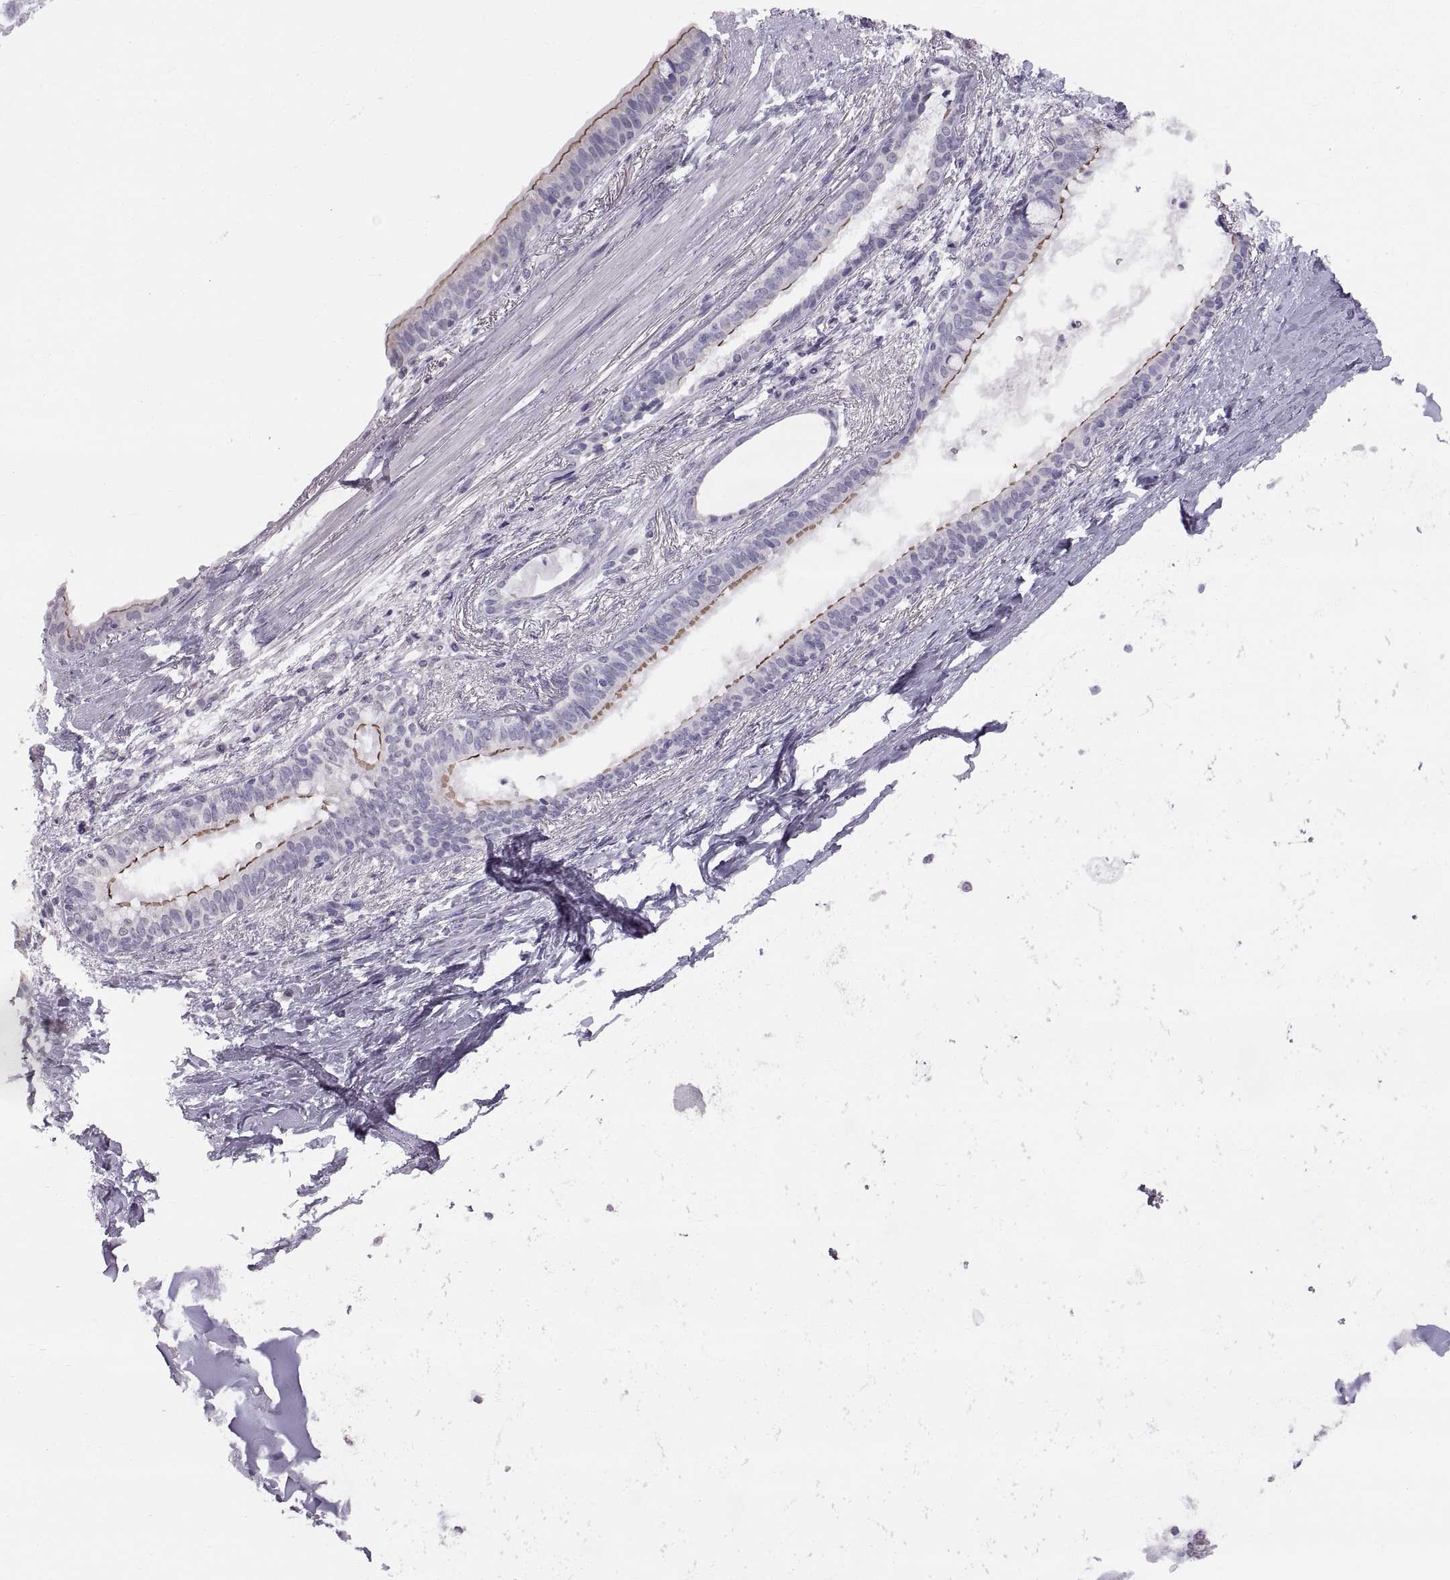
{"staining": {"intensity": "moderate", "quantity": "25%-75%", "location": "cytoplasmic/membranous"}, "tissue": "bronchus", "cell_type": "Respiratory epithelial cells", "image_type": "normal", "snomed": [{"axis": "morphology", "description": "Normal tissue, NOS"}, {"axis": "morphology", "description": "Squamous cell carcinoma, NOS"}, {"axis": "topography", "description": "Bronchus"}, {"axis": "topography", "description": "Lung"}], "caption": "Unremarkable bronchus reveals moderate cytoplasmic/membranous positivity in about 25%-75% of respiratory epithelial cells.", "gene": "WBP2NL", "patient": {"sex": "male", "age": 69}}